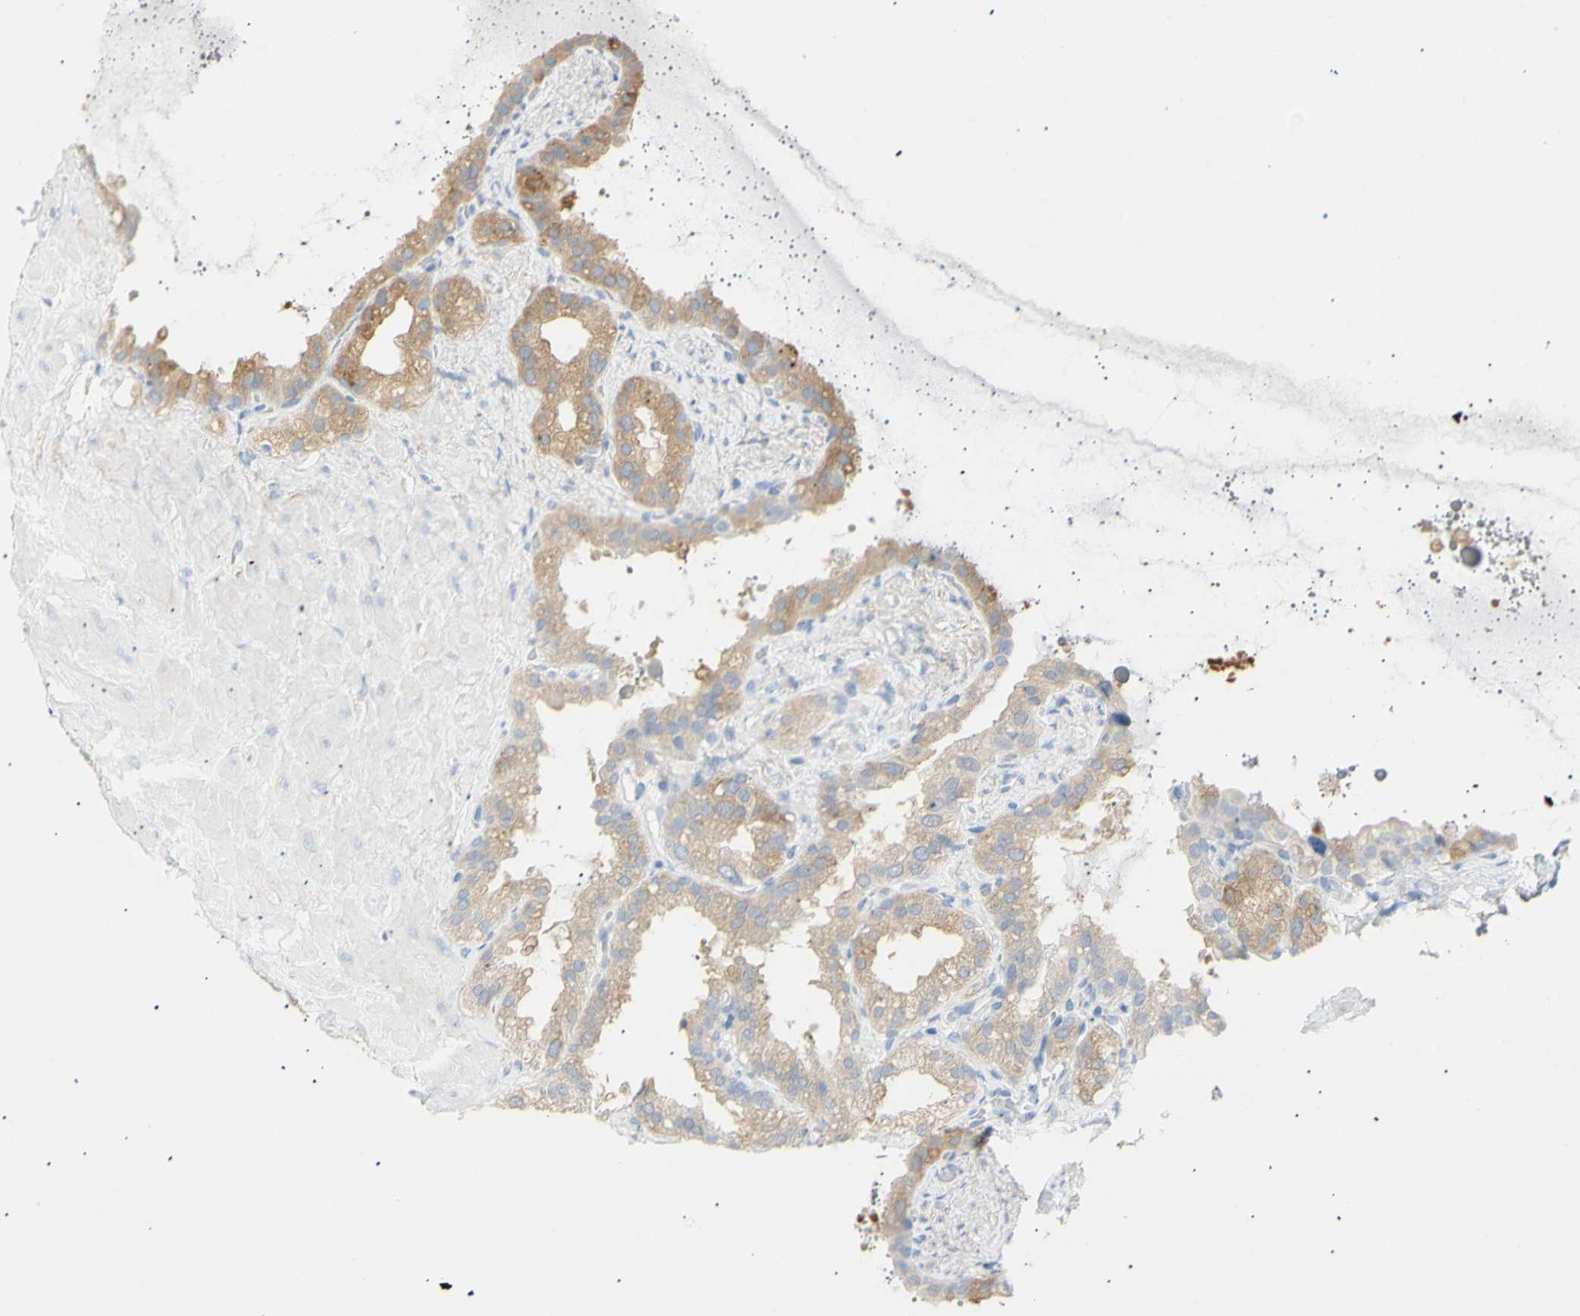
{"staining": {"intensity": "moderate", "quantity": ">75%", "location": "cytoplasmic/membranous"}, "tissue": "seminal vesicle", "cell_type": "Glandular cells", "image_type": "normal", "snomed": [{"axis": "morphology", "description": "Normal tissue, NOS"}, {"axis": "topography", "description": "Seminal veicle"}], "caption": "IHC staining of unremarkable seminal vesicle, which shows medium levels of moderate cytoplasmic/membranous staining in approximately >75% of glandular cells indicating moderate cytoplasmic/membranous protein positivity. The staining was performed using DAB (3,3'-diaminobenzidine) (brown) for protein detection and nuclei were counterstained in hematoxylin (blue).", "gene": "B4GALNT3", "patient": {"sex": "male", "age": 68}}